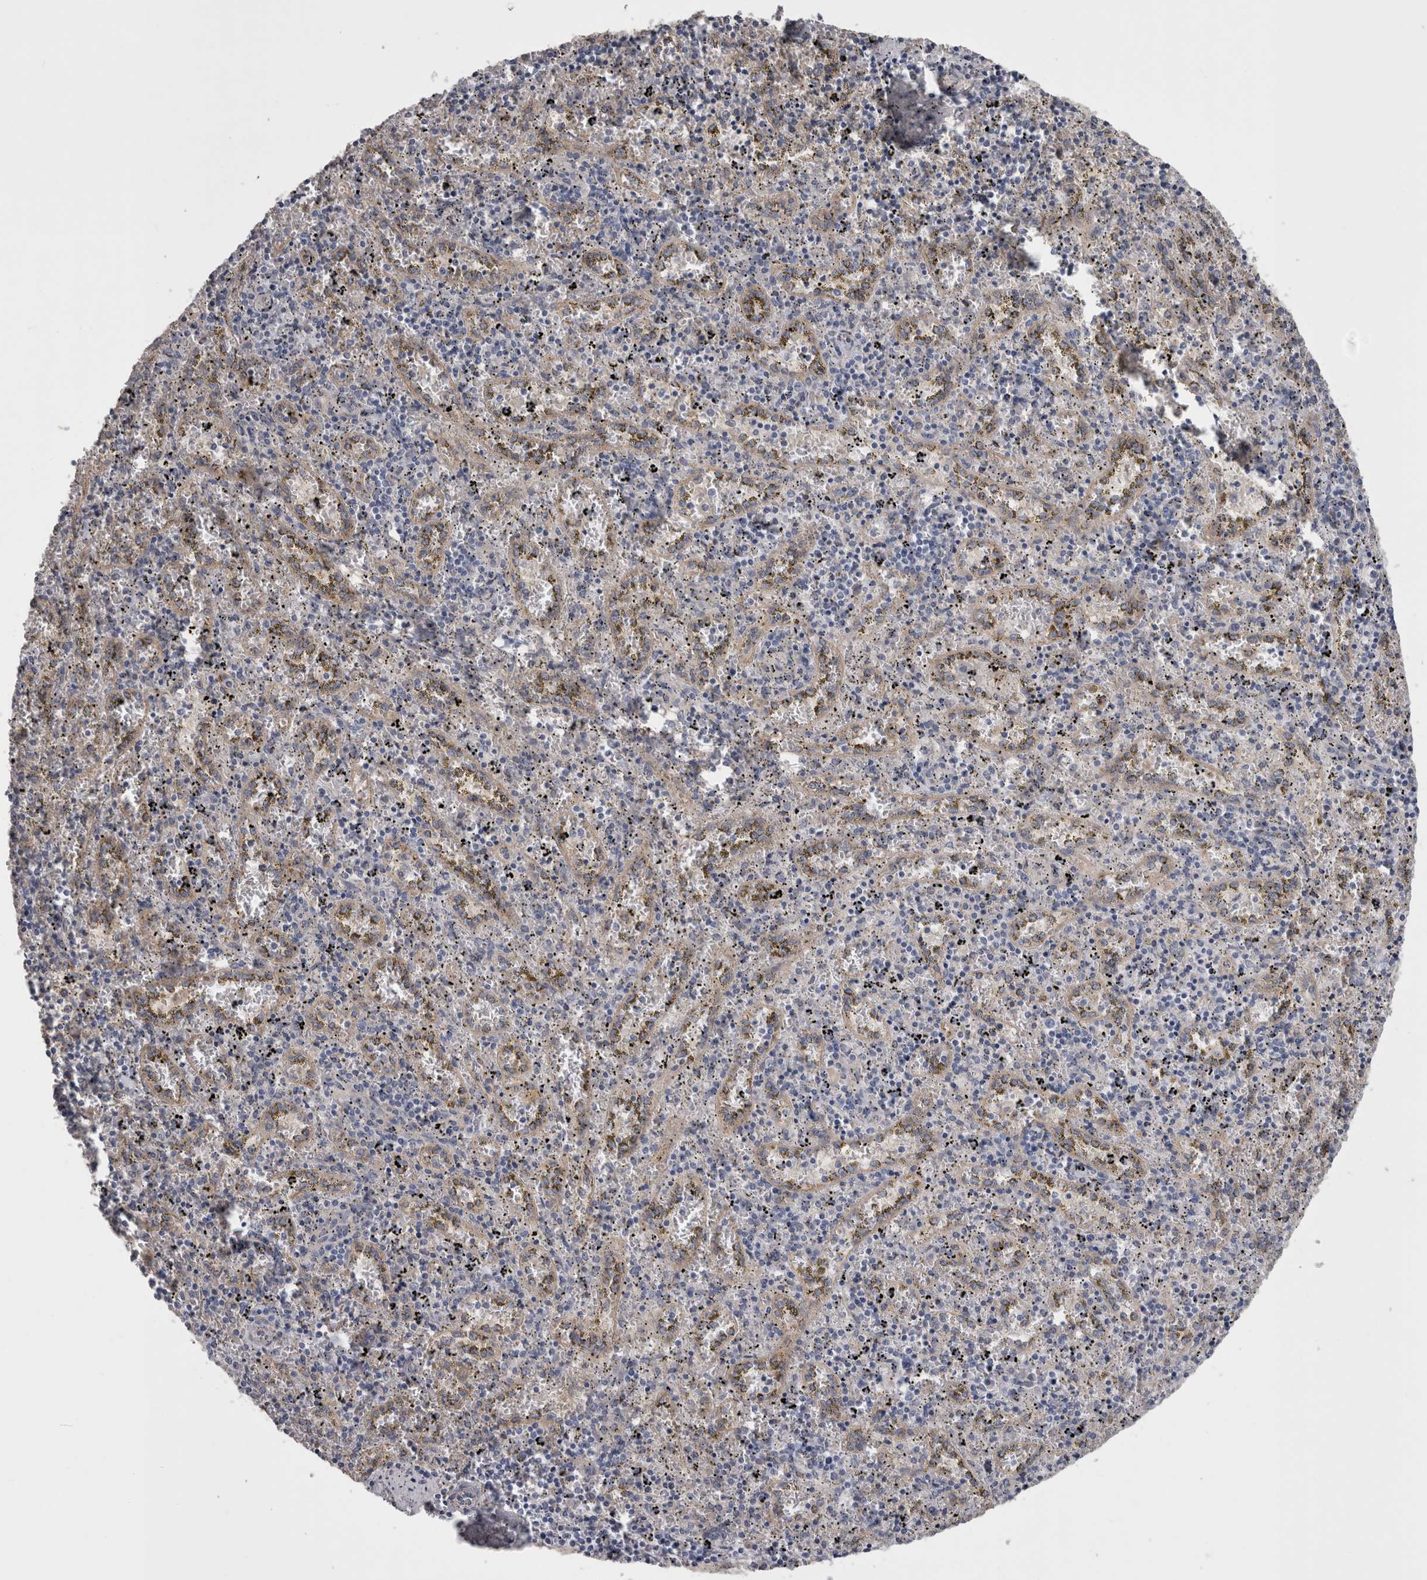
{"staining": {"intensity": "negative", "quantity": "none", "location": "none"}, "tissue": "spleen", "cell_type": "Cells in red pulp", "image_type": "normal", "snomed": [{"axis": "morphology", "description": "Normal tissue, NOS"}, {"axis": "topography", "description": "Spleen"}], "caption": "This is an immunohistochemistry (IHC) micrograph of unremarkable human spleen. There is no positivity in cells in red pulp.", "gene": "NECTIN2", "patient": {"sex": "male", "age": 11}}